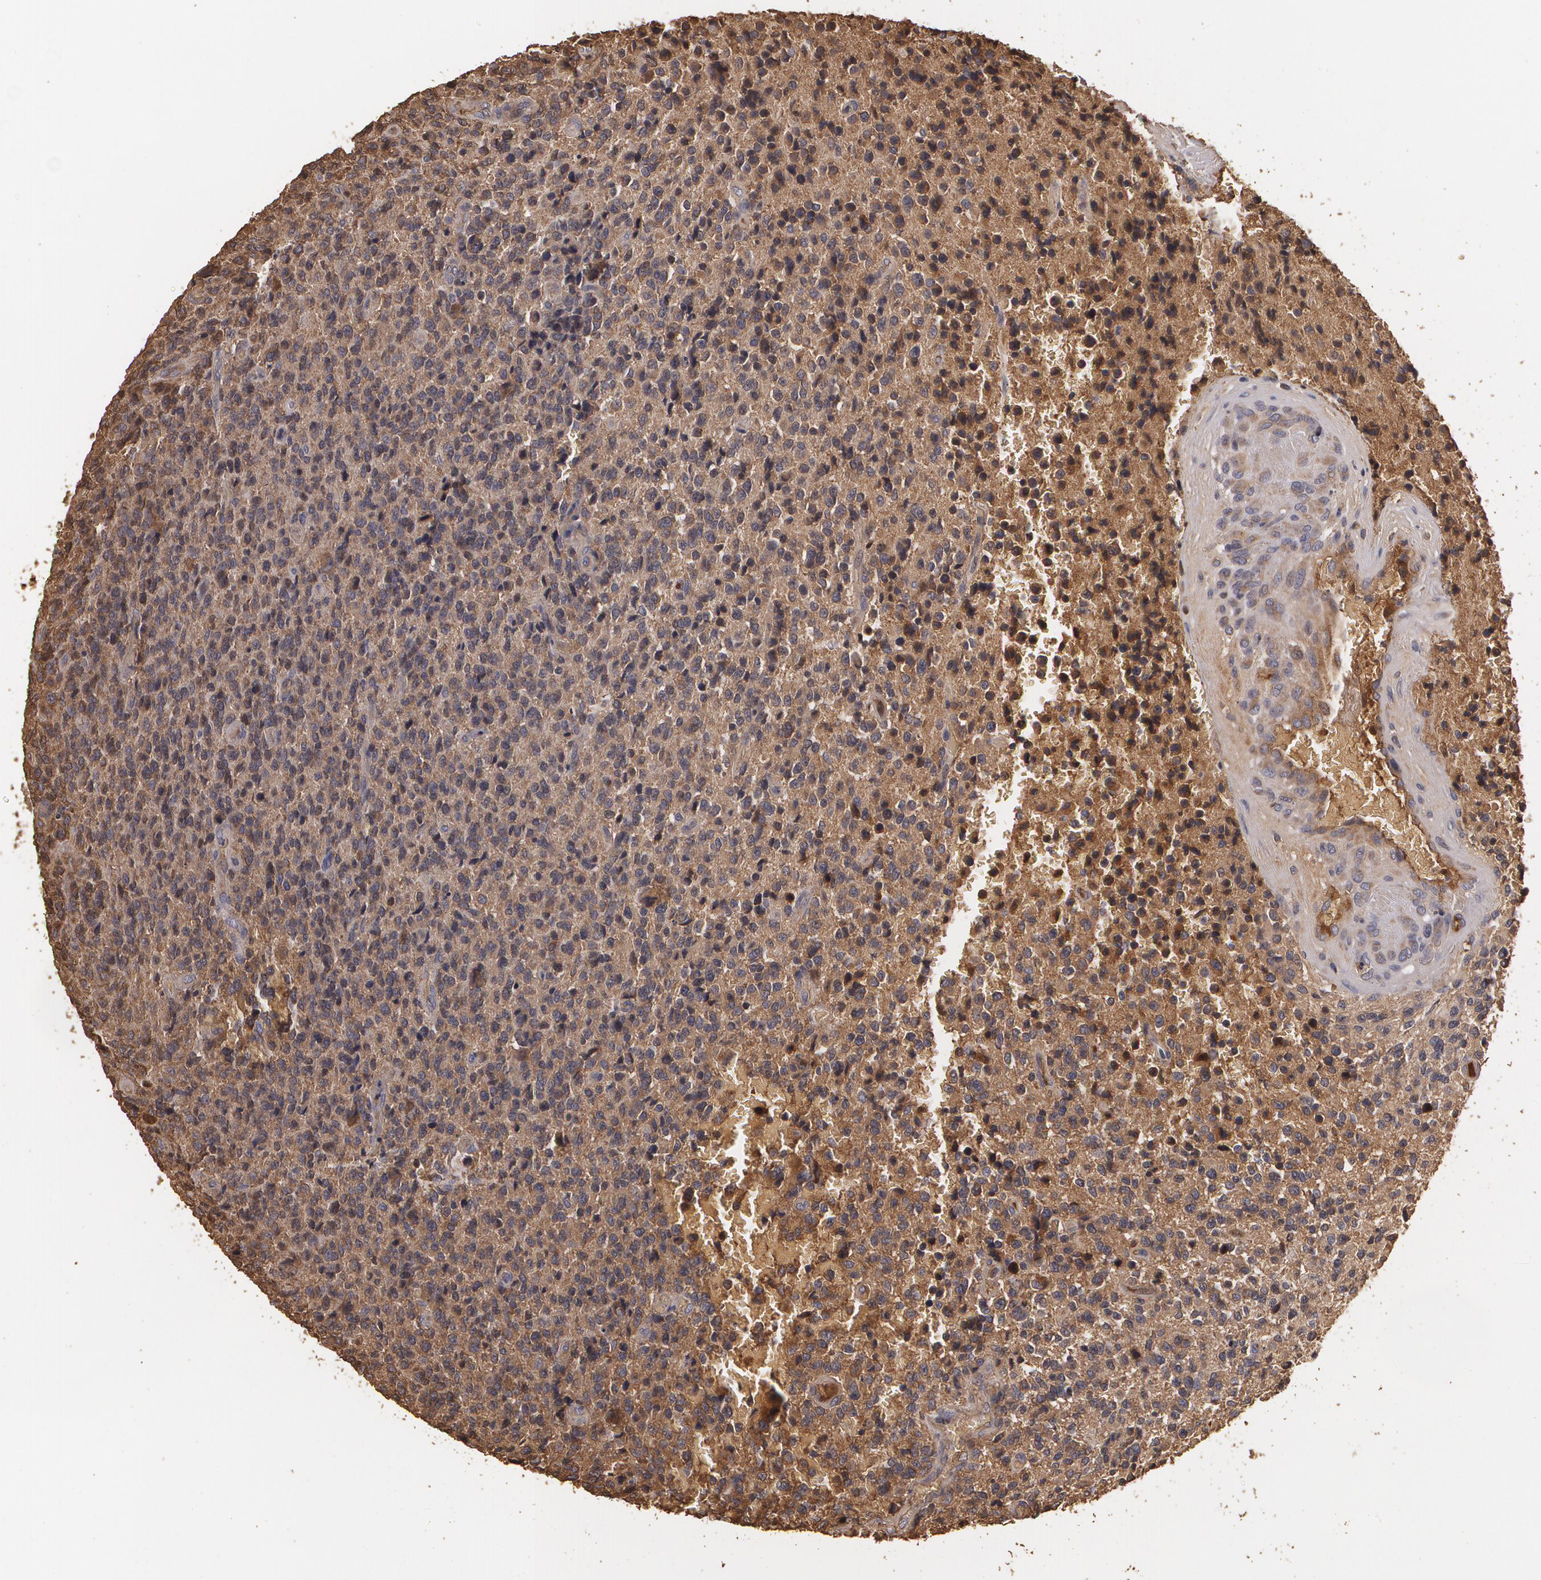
{"staining": {"intensity": "weak", "quantity": ">75%", "location": "cytoplasmic/membranous"}, "tissue": "glioma", "cell_type": "Tumor cells", "image_type": "cancer", "snomed": [{"axis": "morphology", "description": "Glioma, malignant, High grade"}, {"axis": "topography", "description": "Brain"}], "caption": "Immunohistochemical staining of human glioma exhibits weak cytoplasmic/membranous protein positivity in about >75% of tumor cells. (IHC, brightfield microscopy, high magnification).", "gene": "PON1", "patient": {"sex": "male", "age": 36}}